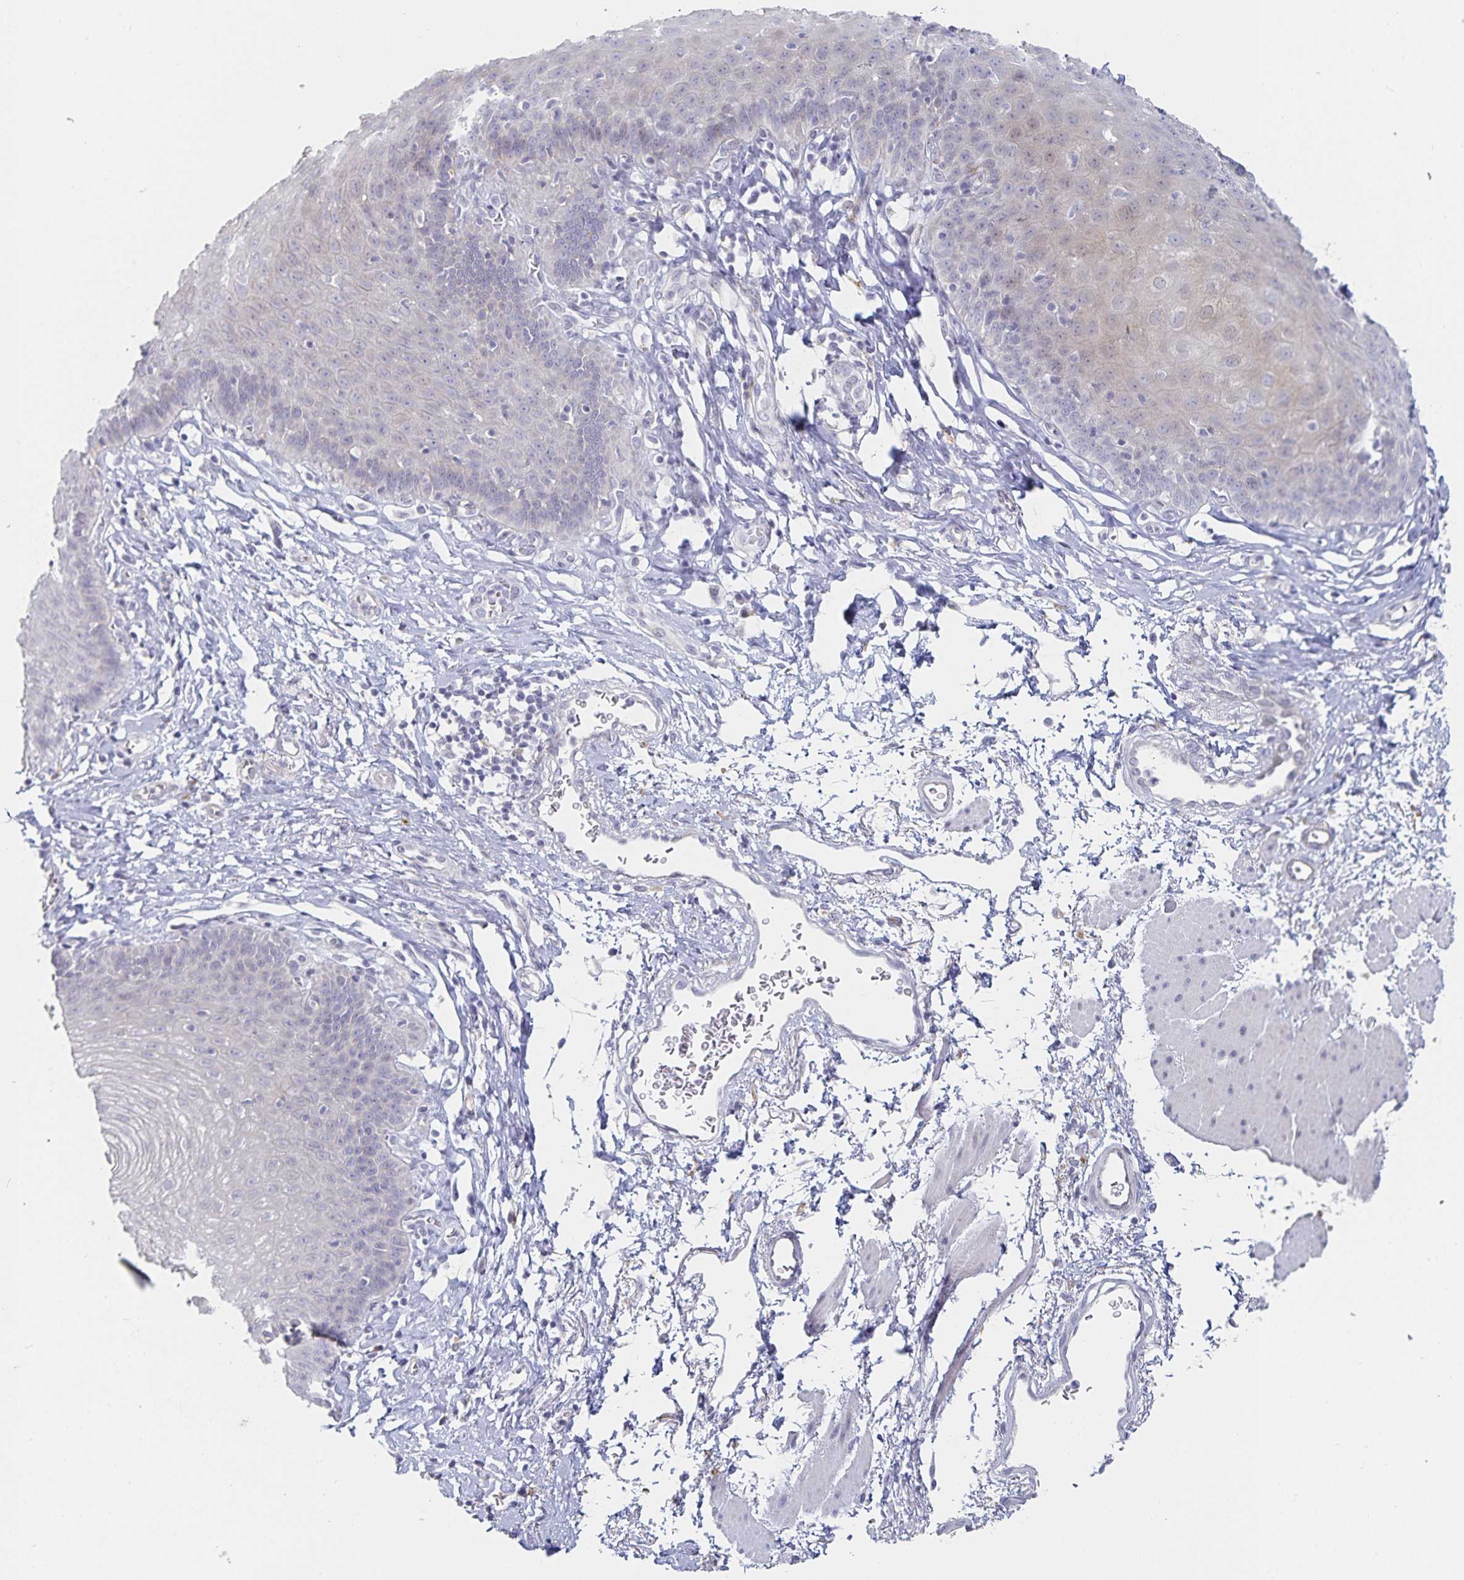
{"staining": {"intensity": "negative", "quantity": "none", "location": "none"}, "tissue": "esophagus", "cell_type": "Squamous epithelial cells", "image_type": "normal", "snomed": [{"axis": "morphology", "description": "Normal tissue, NOS"}, {"axis": "topography", "description": "Esophagus"}], "caption": "Protein analysis of unremarkable esophagus reveals no significant expression in squamous epithelial cells.", "gene": "S100G", "patient": {"sex": "female", "age": 81}}